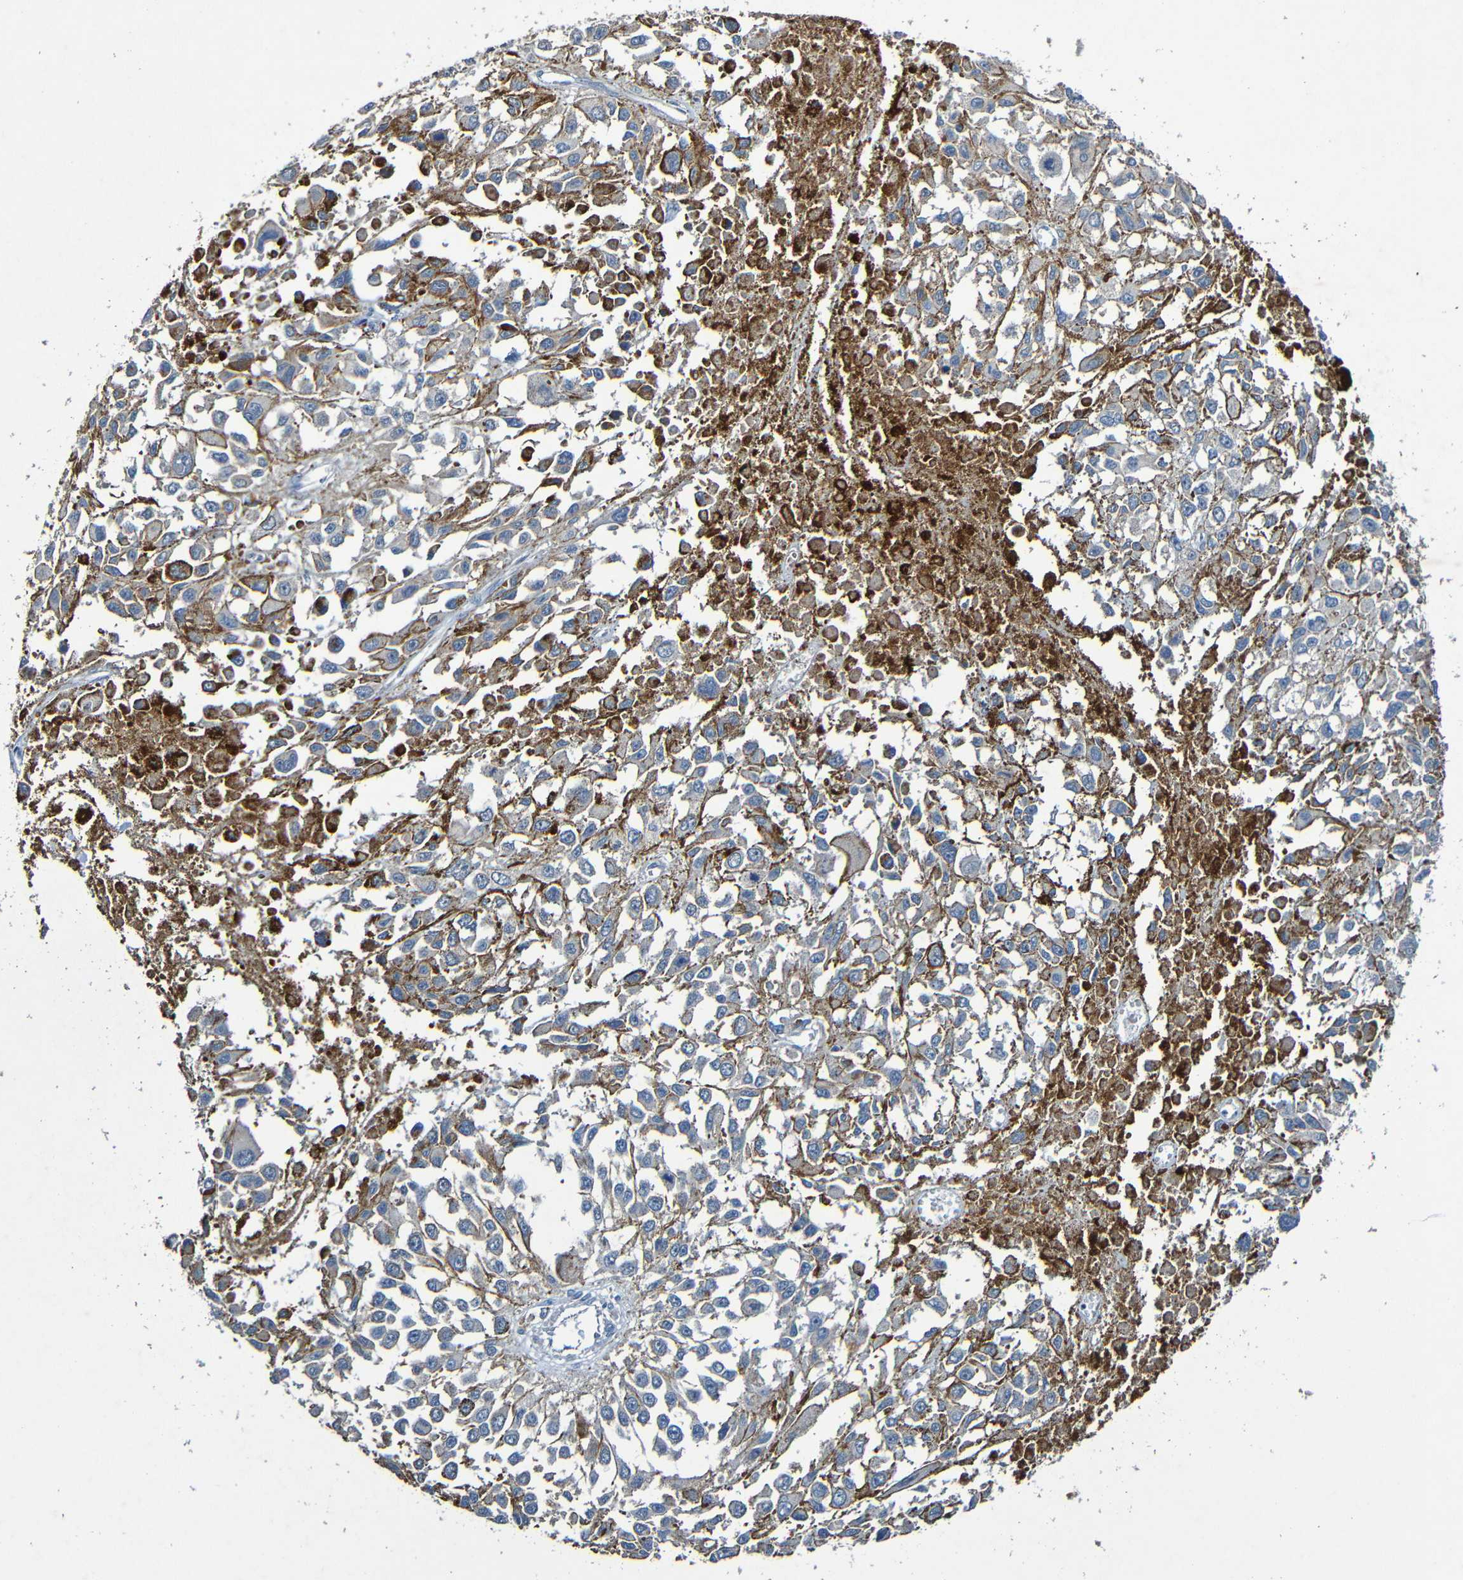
{"staining": {"intensity": "negative", "quantity": "none", "location": "none"}, "tissue": "melanoma", "cell_type": "Tumor cells", "image_type": "cancer", "snomed": [{"axis": "morphology", "description": "Malignant melanoma, Metastatic site"}, {"axis": "topography", "description": "Lymph node"}], "caption": "Human melanoma stained for a protein using immunohistochemistry reveals no positivity in tumor cells.", "gene": "LRRC70", "patient": {"sex": "male", "age": 59}}